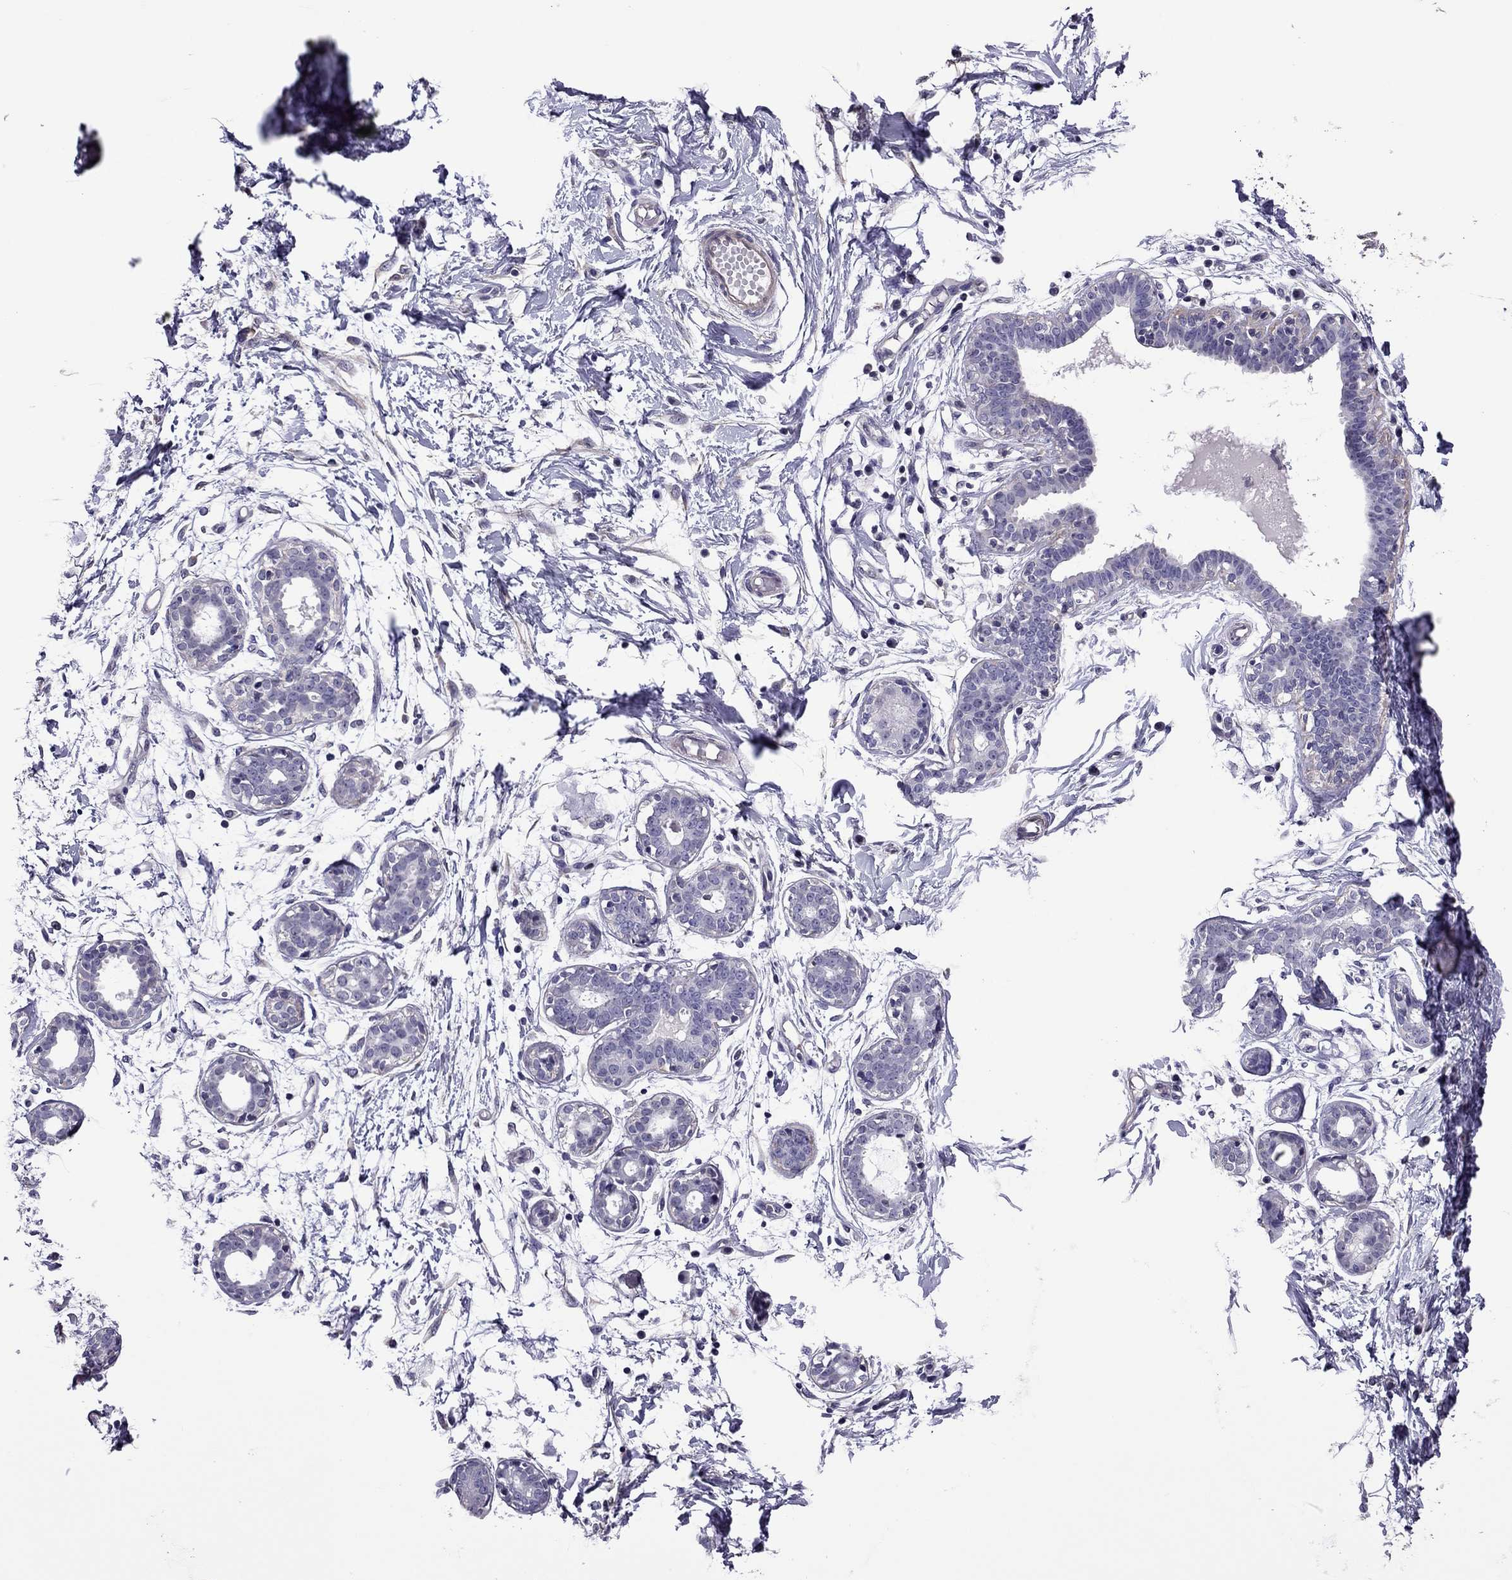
{"staining": {"intensity": "negative", "quantity": "none", "location": "none"}, "tissue": "breast", "cell_type": "Adipocytes", "image_type": "normal", "snomed": [{"axis": "morphology", "description": "Normal tissue, NOS"}, {"axis": "topography", "description": "Breast"}], "caption": "Photomicrograph shows no significant protein positivity in adipocytes of normal breast. The staining is performed using DAB (3,3'-diaminobenzidine) brown chromogen with nuclei counter-stained in using hematoxylin.", "gene": "SLC16A8", "patient": {"sex": "female", "age": 37}}